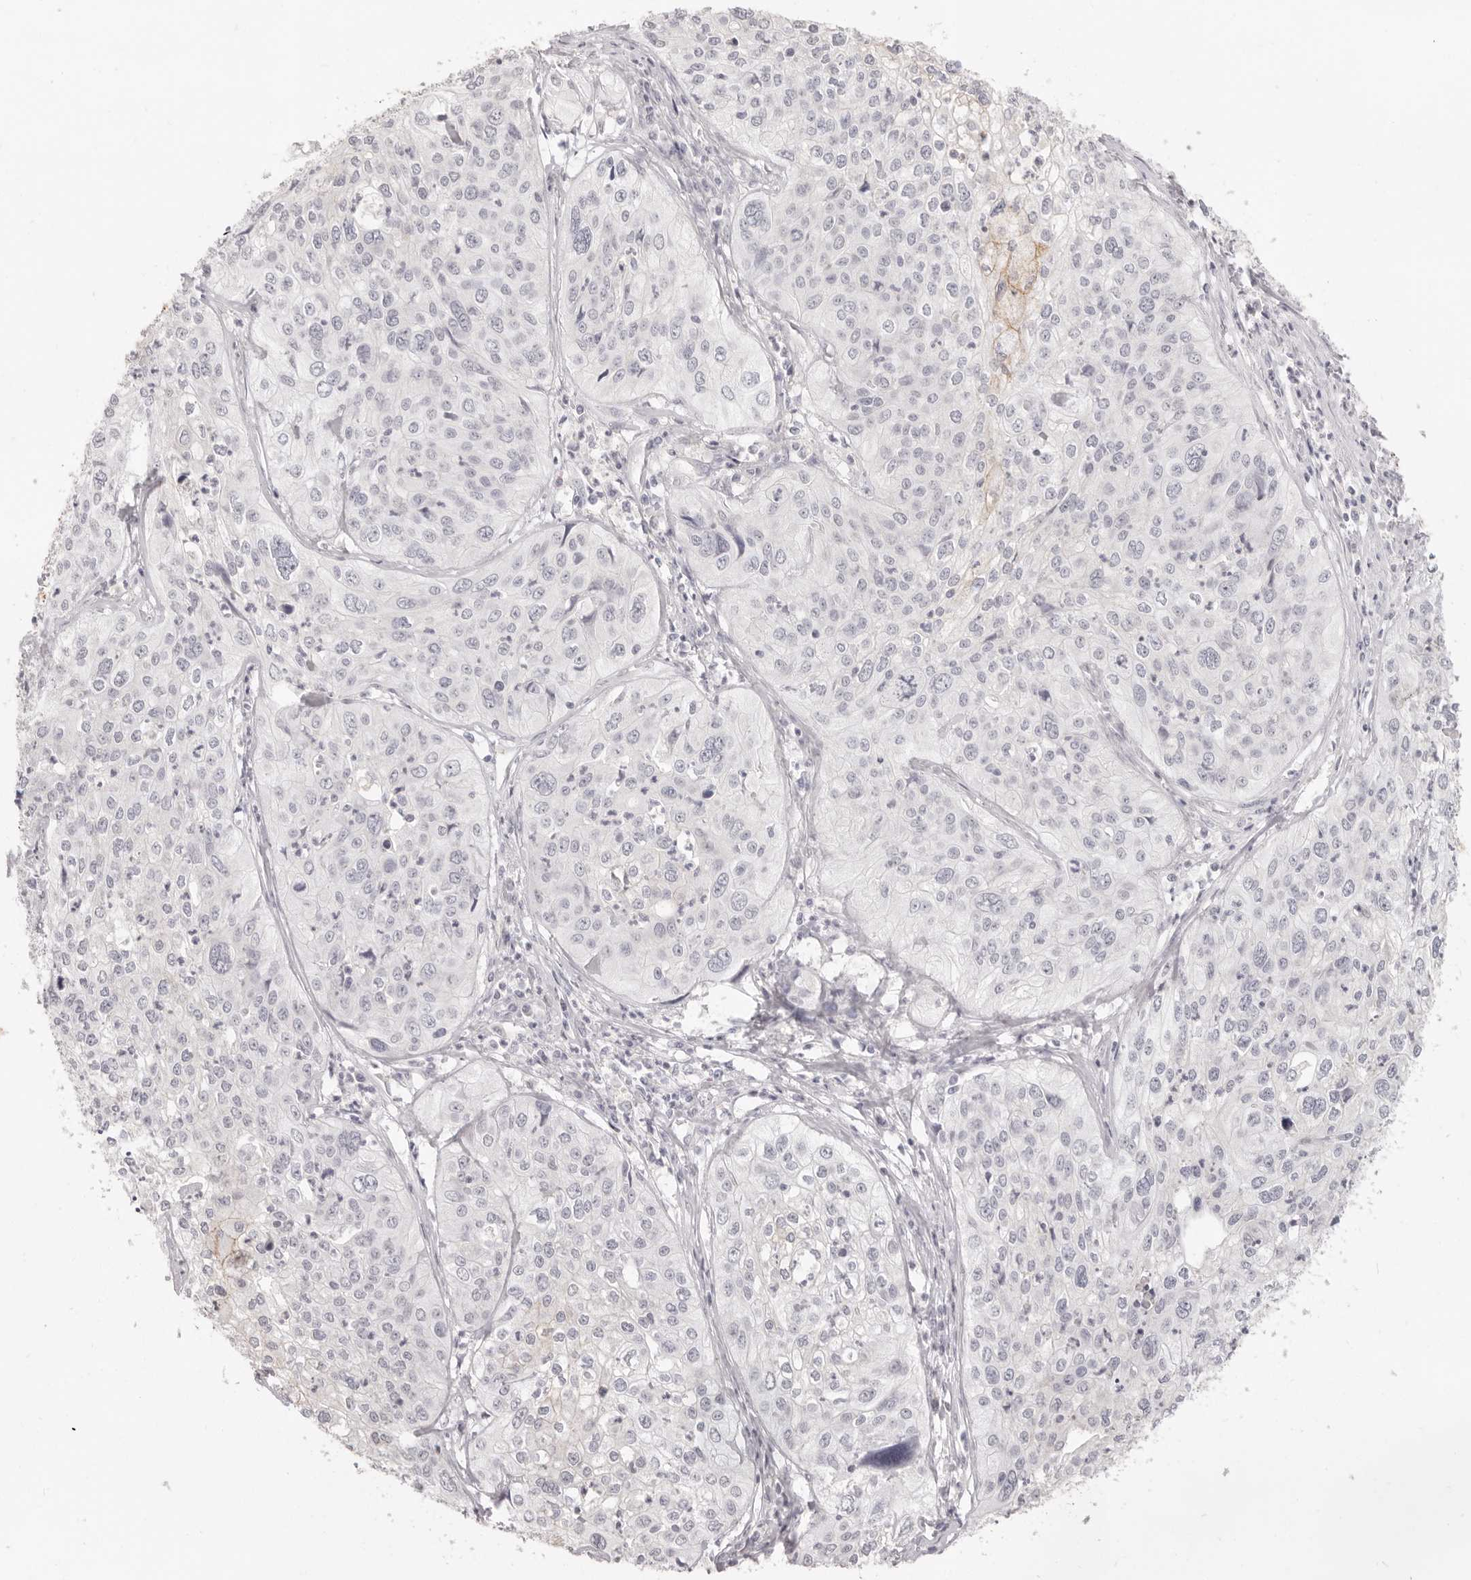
{"staining": {"intensity": "negative", "quantity": "none", "location": "none"}, "tissue": "cervical cancer", "cell_type": "Tumor cells", "image_type": "cancer", "snomed": [{"axis": "morphology", "description": "Squamous cell carcinoma, NOS"}, {"axis": "topography", "description": "Cervix"}], "caption": "An image of human squamous cell carcinoma (cervical) is negative for staining in tumor cells.", "gene": "EPCAM", "patient": {"sex": "female", "age": 31}}